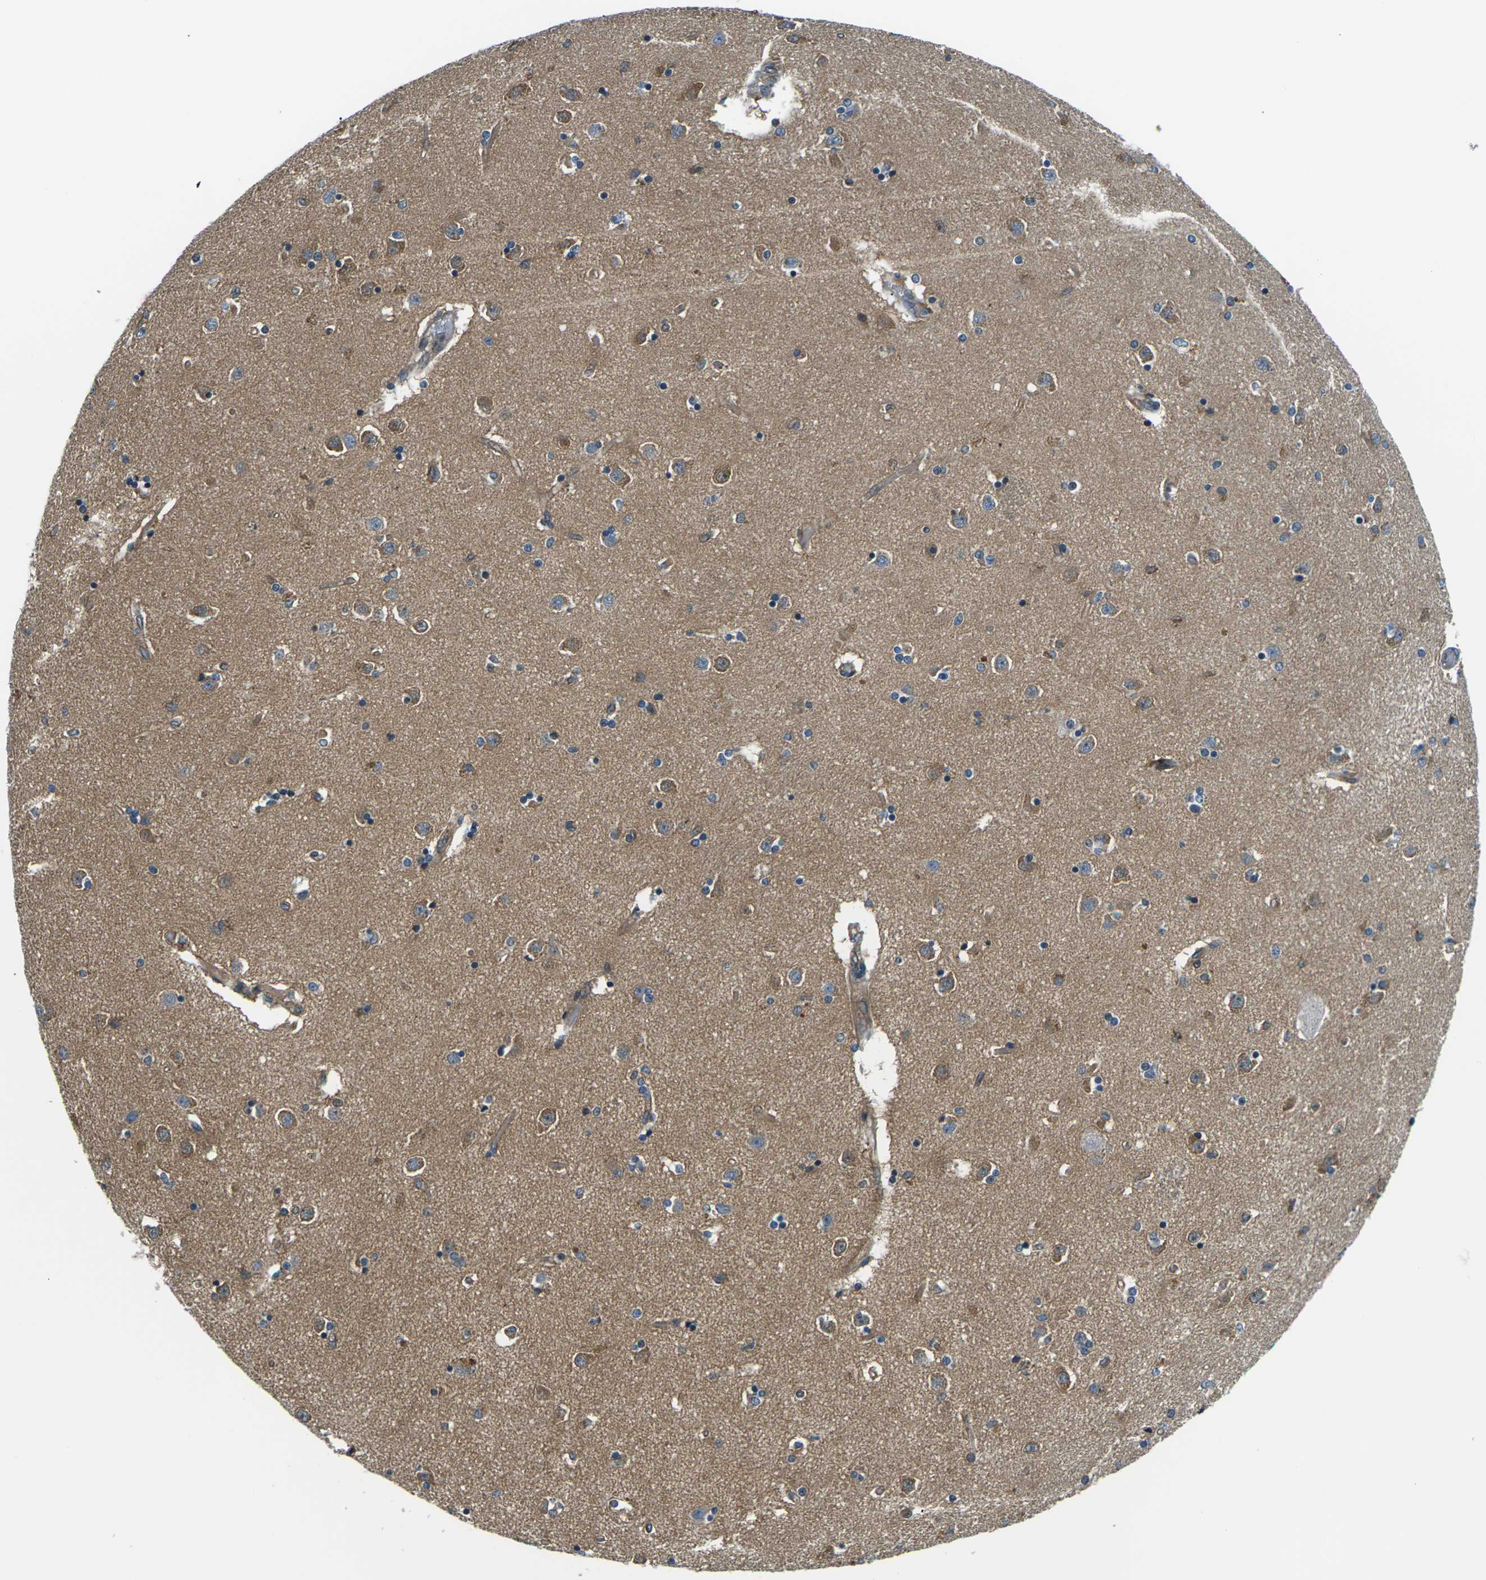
{"staining": {"intensity": "moderate", "quantity": "<25%", "location": "cytoplasmic/membranous"}, "tissue": "caudate", "cell_type": "Glial cells", "image_type": "normal", "snomed": [{"axis": "morphology", "description": "Normal tissue, NOS"}, {"axis": "topography", "description": "Lateral ventricle wall"}], "caption": "Protein expression by immunohistochemistry demonstrates moderate cytoplasmic/membranous positivity in about <25% of glial cells in unremarkable caudate.", "gene": "SLC13A3", "patient": {"sex": "female", "age": 54}}